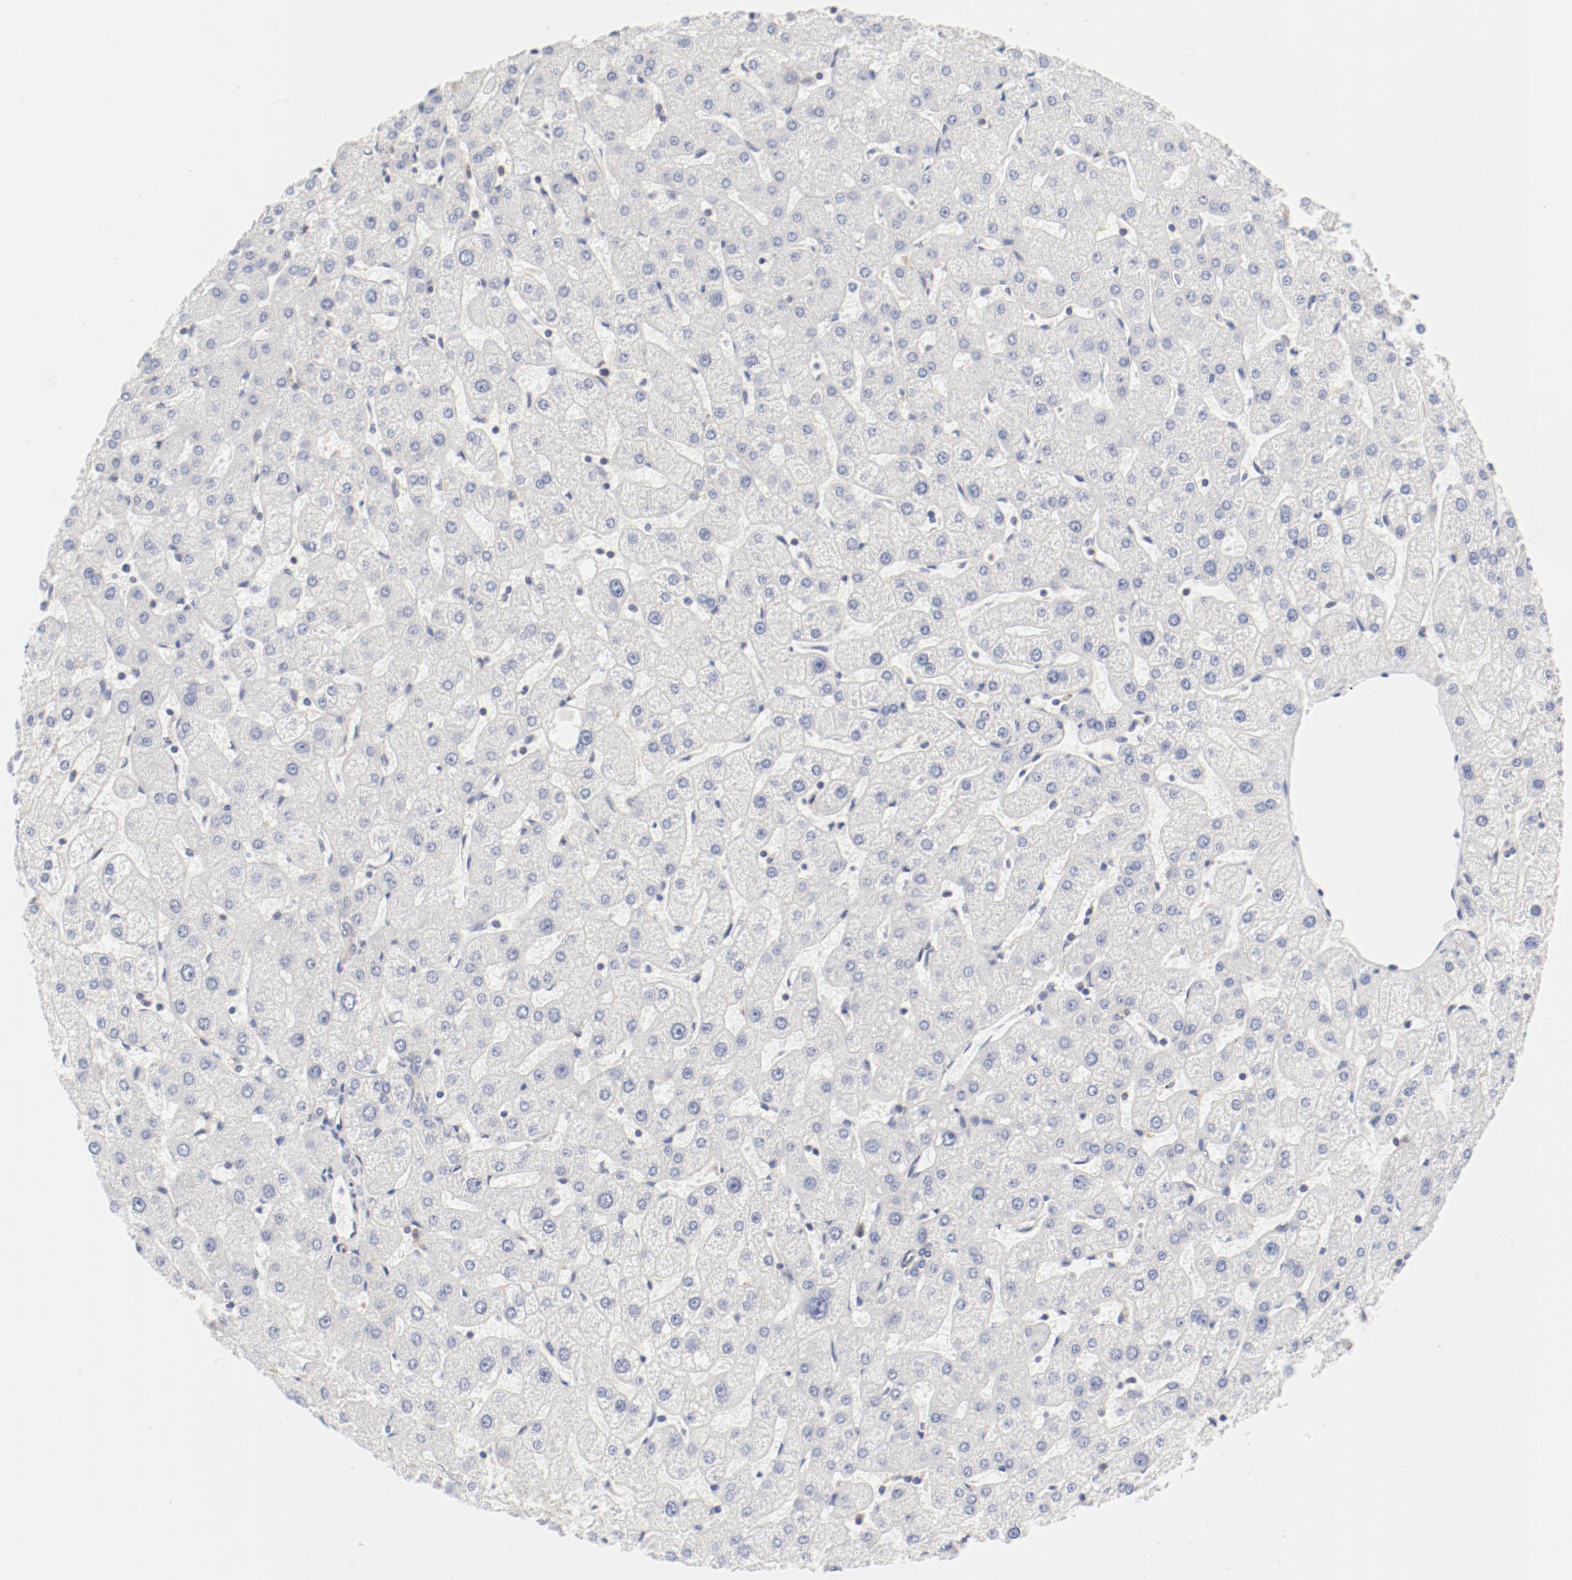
{"staining": {"intensity": "weak", "quantity": "25%-75%", "location": "cytoplasmic/membranous"}, "tissue": "liver", "cell_type": "Cholangiocytes", "image_type": "normal", "snomed": [{"axis": "morphology", "description": "Normal tissue, NOS"}, {"axis": "topography", "description": "Liver"}], "caption": "Immunohistochemical staining of unremarkable liver exhibits 25%-75% levels of weak cytoplasmic/membranous protein positivity in approximately 25%-75% of cholangiocytes. (DAB = brown stain, brightfield microscopy at high magnification).", "gene": "ZNF267", "patient": {"sex": "male", "age": 67}}